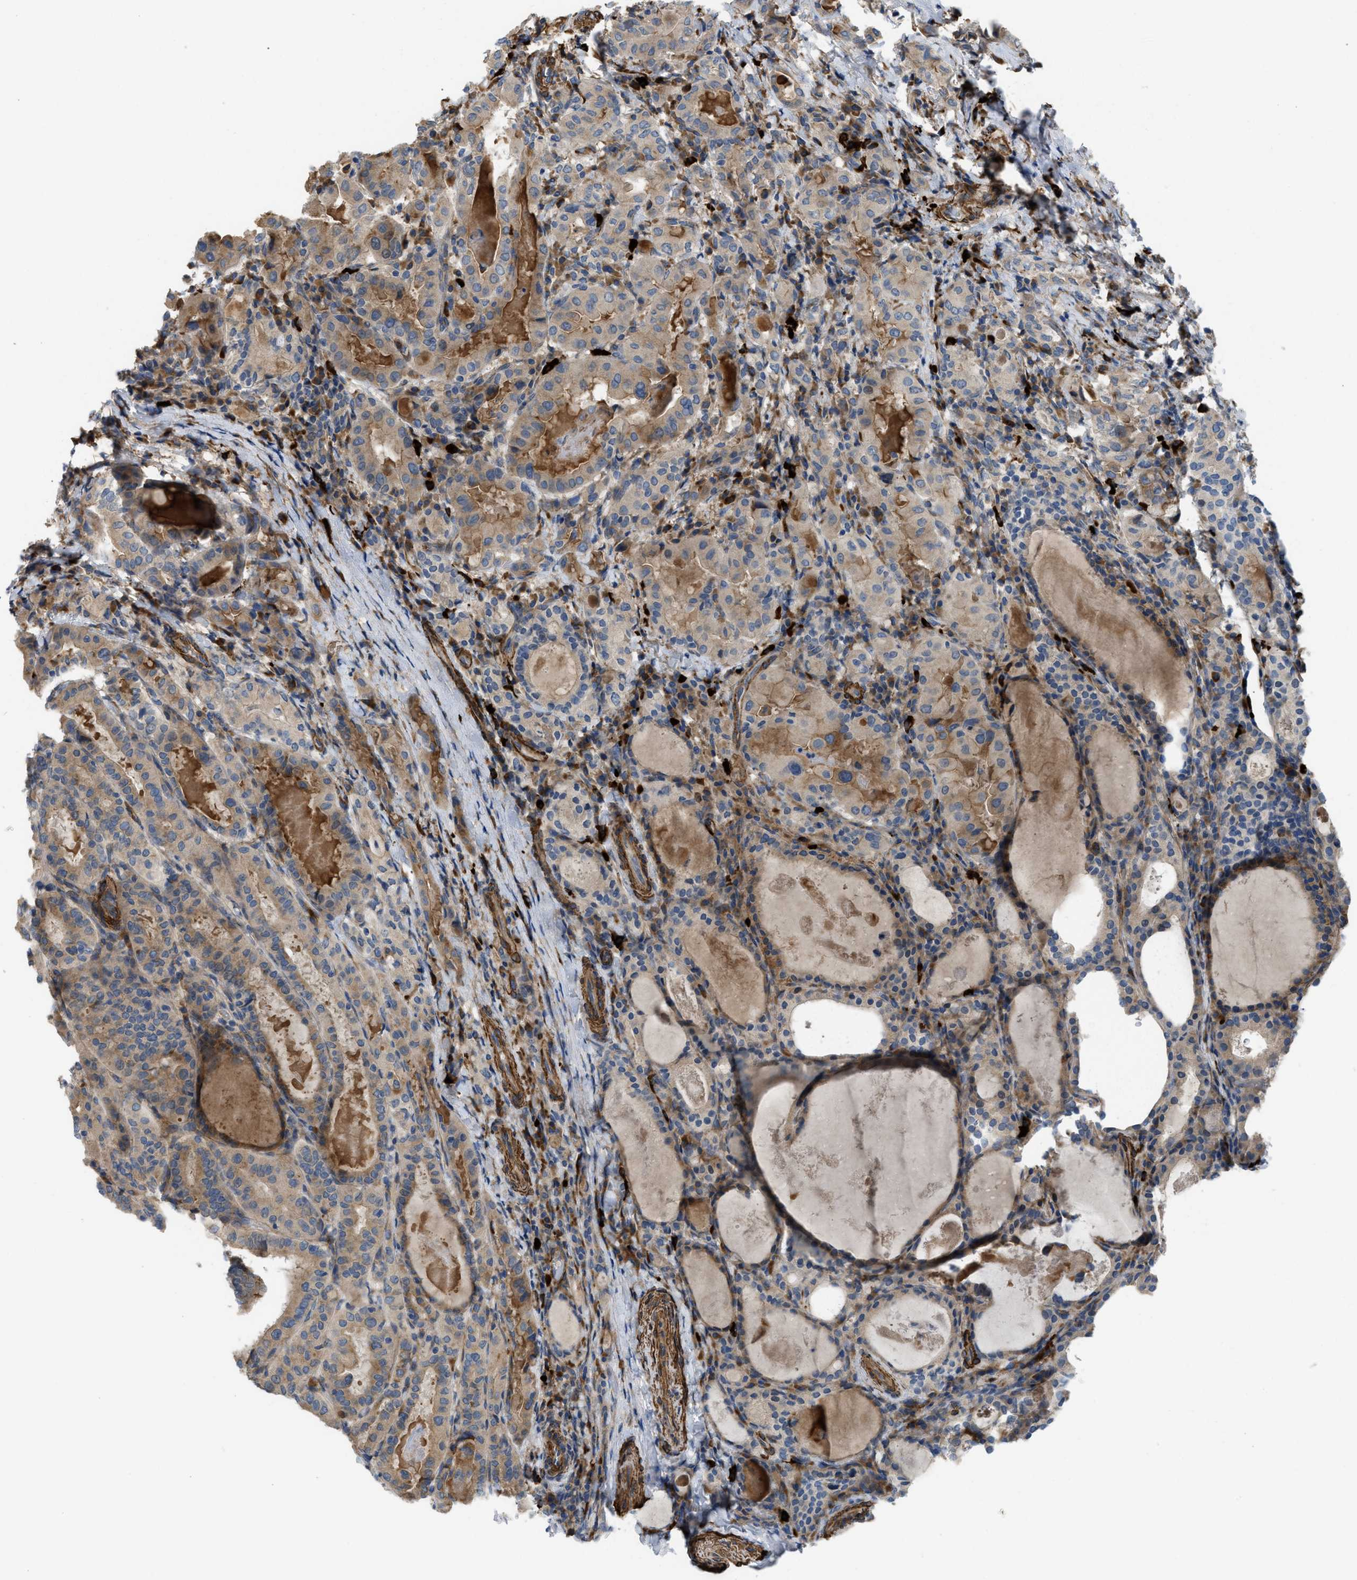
{"staining": {"intensity": "moderate", "quantity": "25%-75%", "location": "cytoplasmic/membranous"}, "tissue": "thyroid cancer", "cell_type": "Tumor cells", "image_type": "cancer", "snomed": [{"axis": "morphology", "description": "Papillary adenocarcinoma, NOS"}, {"axis": "topography", "description": "Thyroid gland"}], "caption": "There is medium levels of moderate cytoplasmic/membranous expression in tumor cells of papillary adenocarcinoma (thyroid), as demonstrated by immunohistochemical staining (brown color).", "gene": "BMPR1A", "patient": {"sex": "female", "age": 42}}